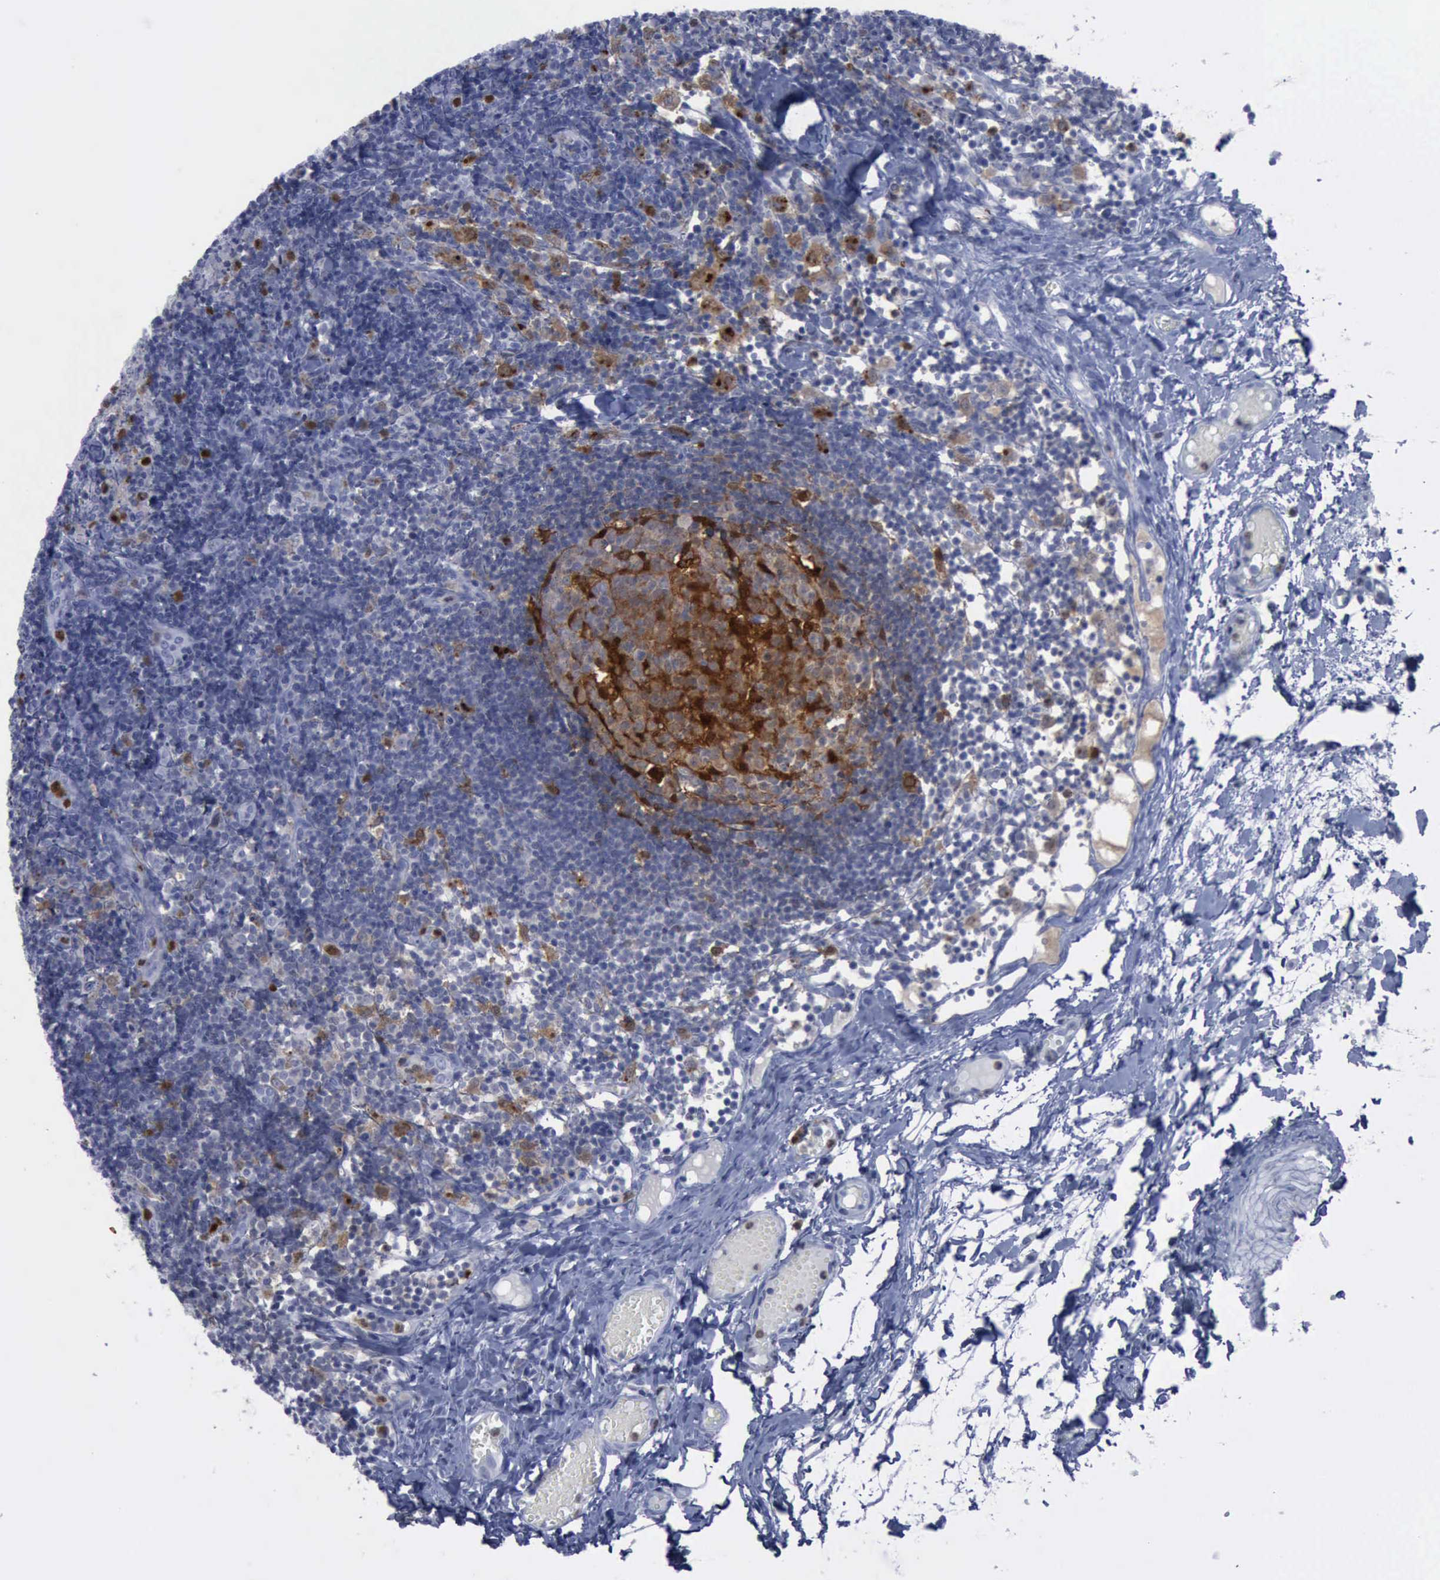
{"staining": {"intensity": "strong", "quantity": "25%-75%", "location": "cytoplasmic/membranous"}, "tissue": "lymph node", "cell_type": "Germinal center cells", "image_type": "normal", "snomed": [{"axis": "morphology", "description": "Normal tissue, NOS"}, {"axis": "morphology", "description": "Inflammation, NOS"}, {"axis": "topography", "description": "Lymph node"}, {"axis": "topography", "description": "Salivary gland"}], "caption": "IHC image of benign human lymph node stained for a protein (brown), which demonstrates high levels of strong cytoplasmic/membranous staining in approximately 25%-75% of germinal center cells.", "gene": "CSTA", "patient": {"sex": "male", "age": 3}}